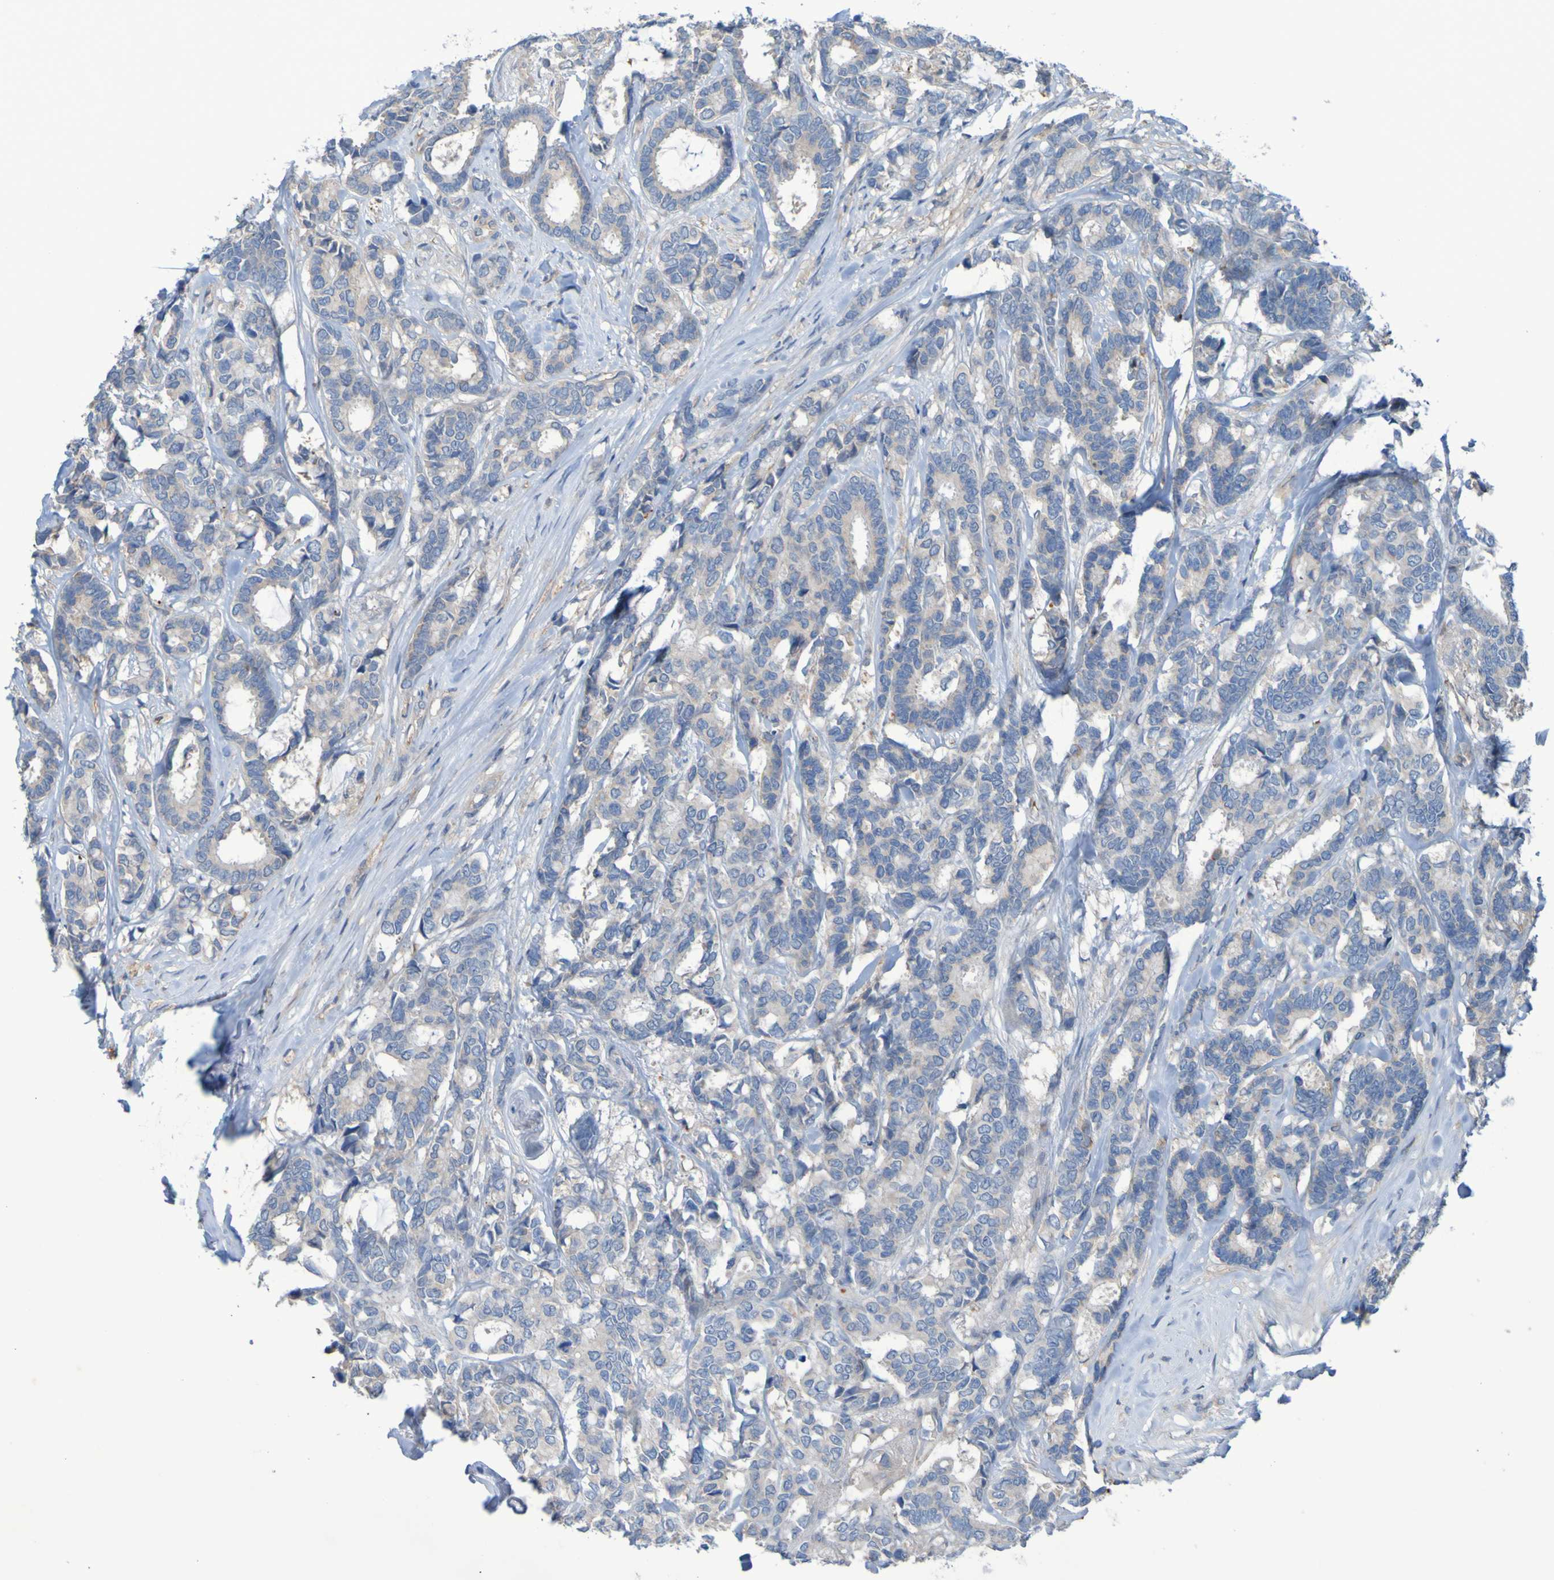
{"staining": {"intensity": "weak", "quantity": "<25%", "location": "cytoplasmic/membranous"}, "tissue": "breast cancer", "cell_type": "Tumor cells", "image_type": "cancer", "snomed": [{"axis": "morphology", "description": "Duct carcinoma"}, {"axis": "topography", "description": "Breast"}], "caption": "High magnification brightfield microscopy of breast intraductal carcinoma stained with DAB (brown) and counterstained with hematoxylin (blue): tumor cells show no significant positivity. (Stains: DAB immunohistochemistry with hematoxylin counter stain, Microscopy: brightfield microscopy at high magnification).", "gene": "NPRL3", "patient": {"sex": "female", "age": 87}}